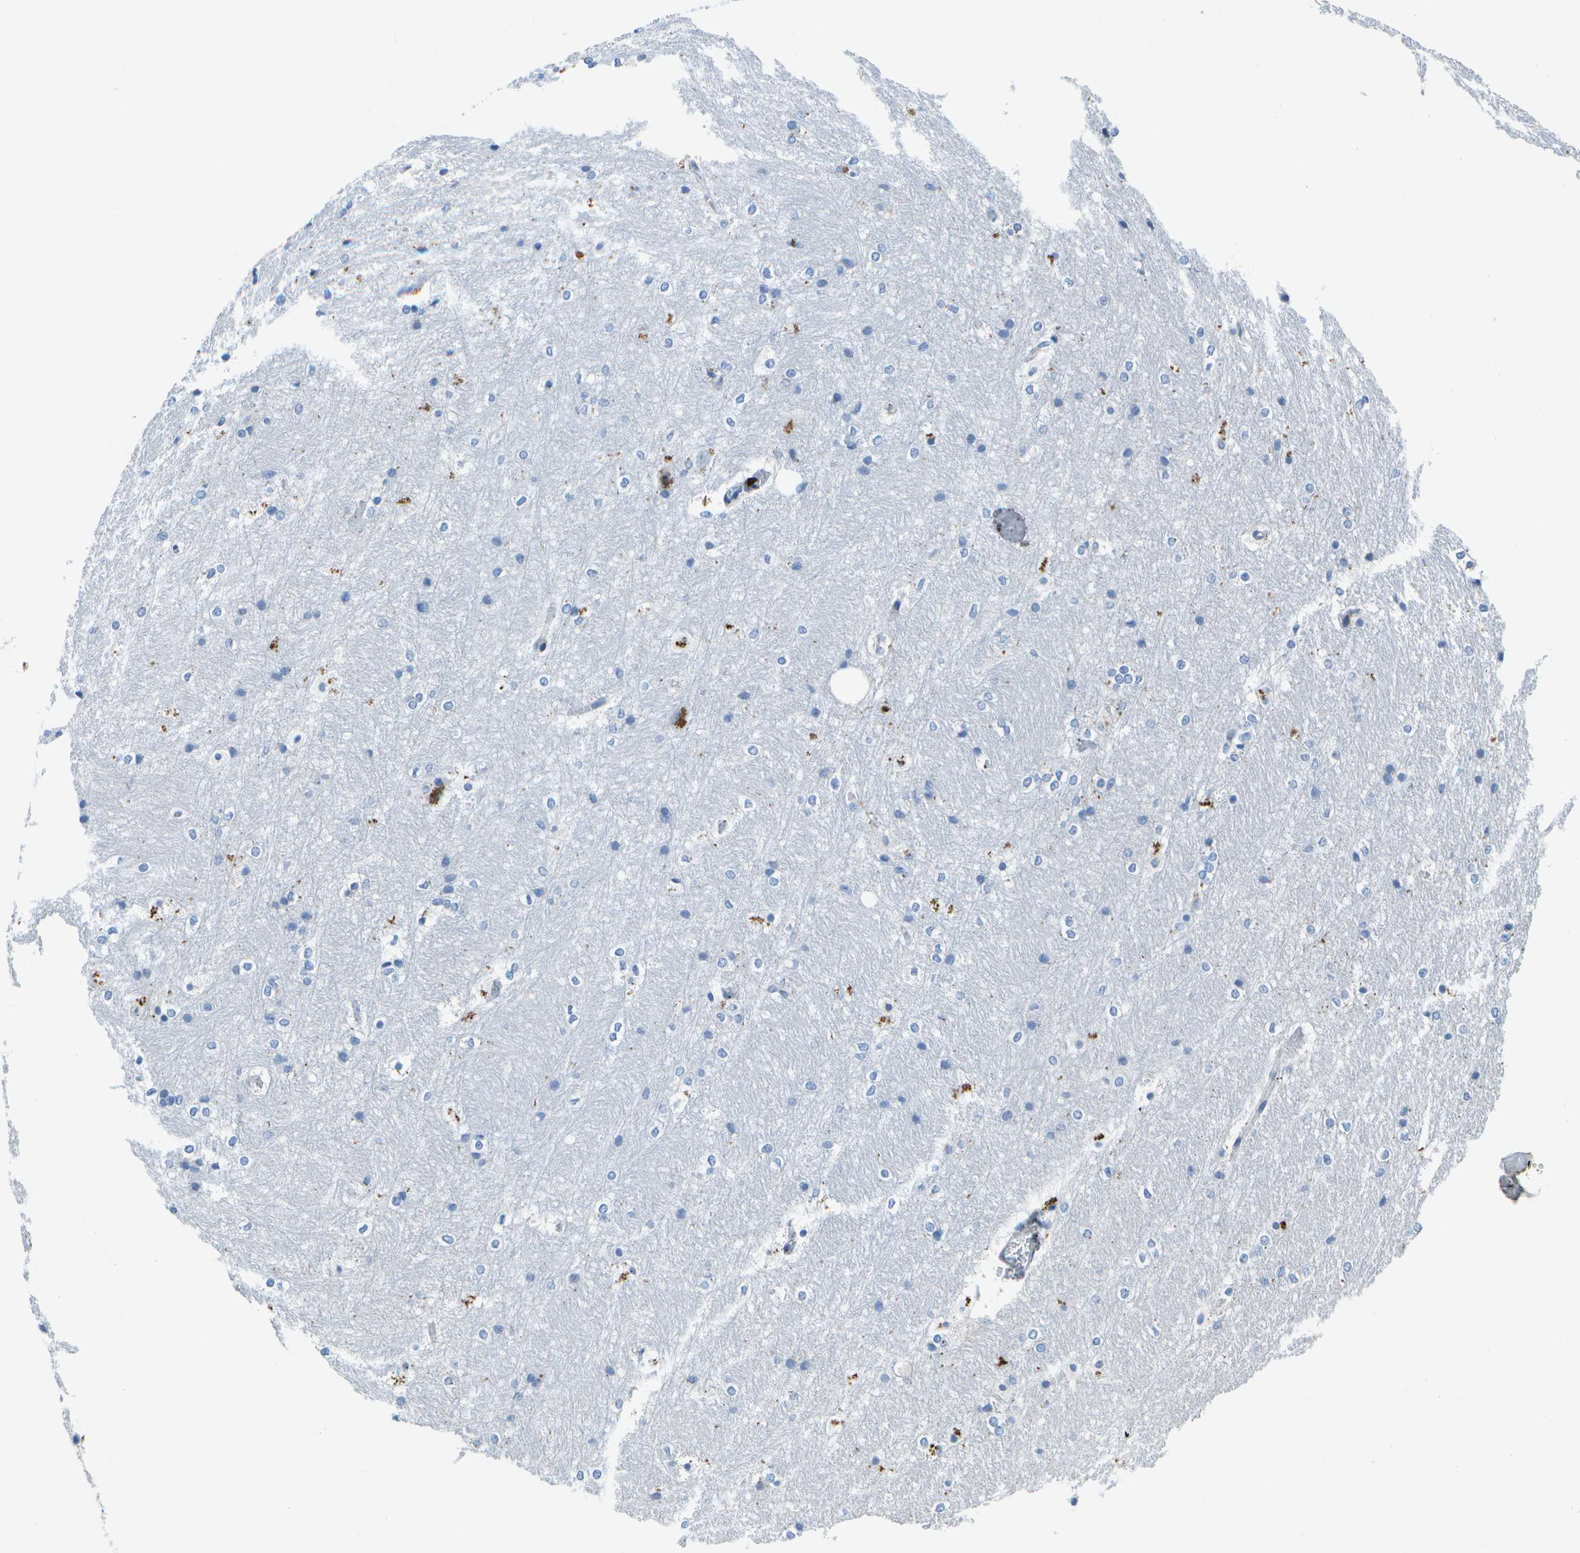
{"staining": {"intensity": "negative", "quantity": "none", "location": "none"}, "tissue": "hippocampus", "cell_type": "Glial cells", "image_type": "normal", "snomed": [{"axis": "morphology", "description": "Normal tissue, NOS"}, {"axis": "topography", "description": "Hippocampus"}], "caption": "Immunohistochemical staining of benign human hippocampus reveals no significant positivity in glial cells.", "gene": "DCT", "patient": {"sex": "female", "age": 19}}